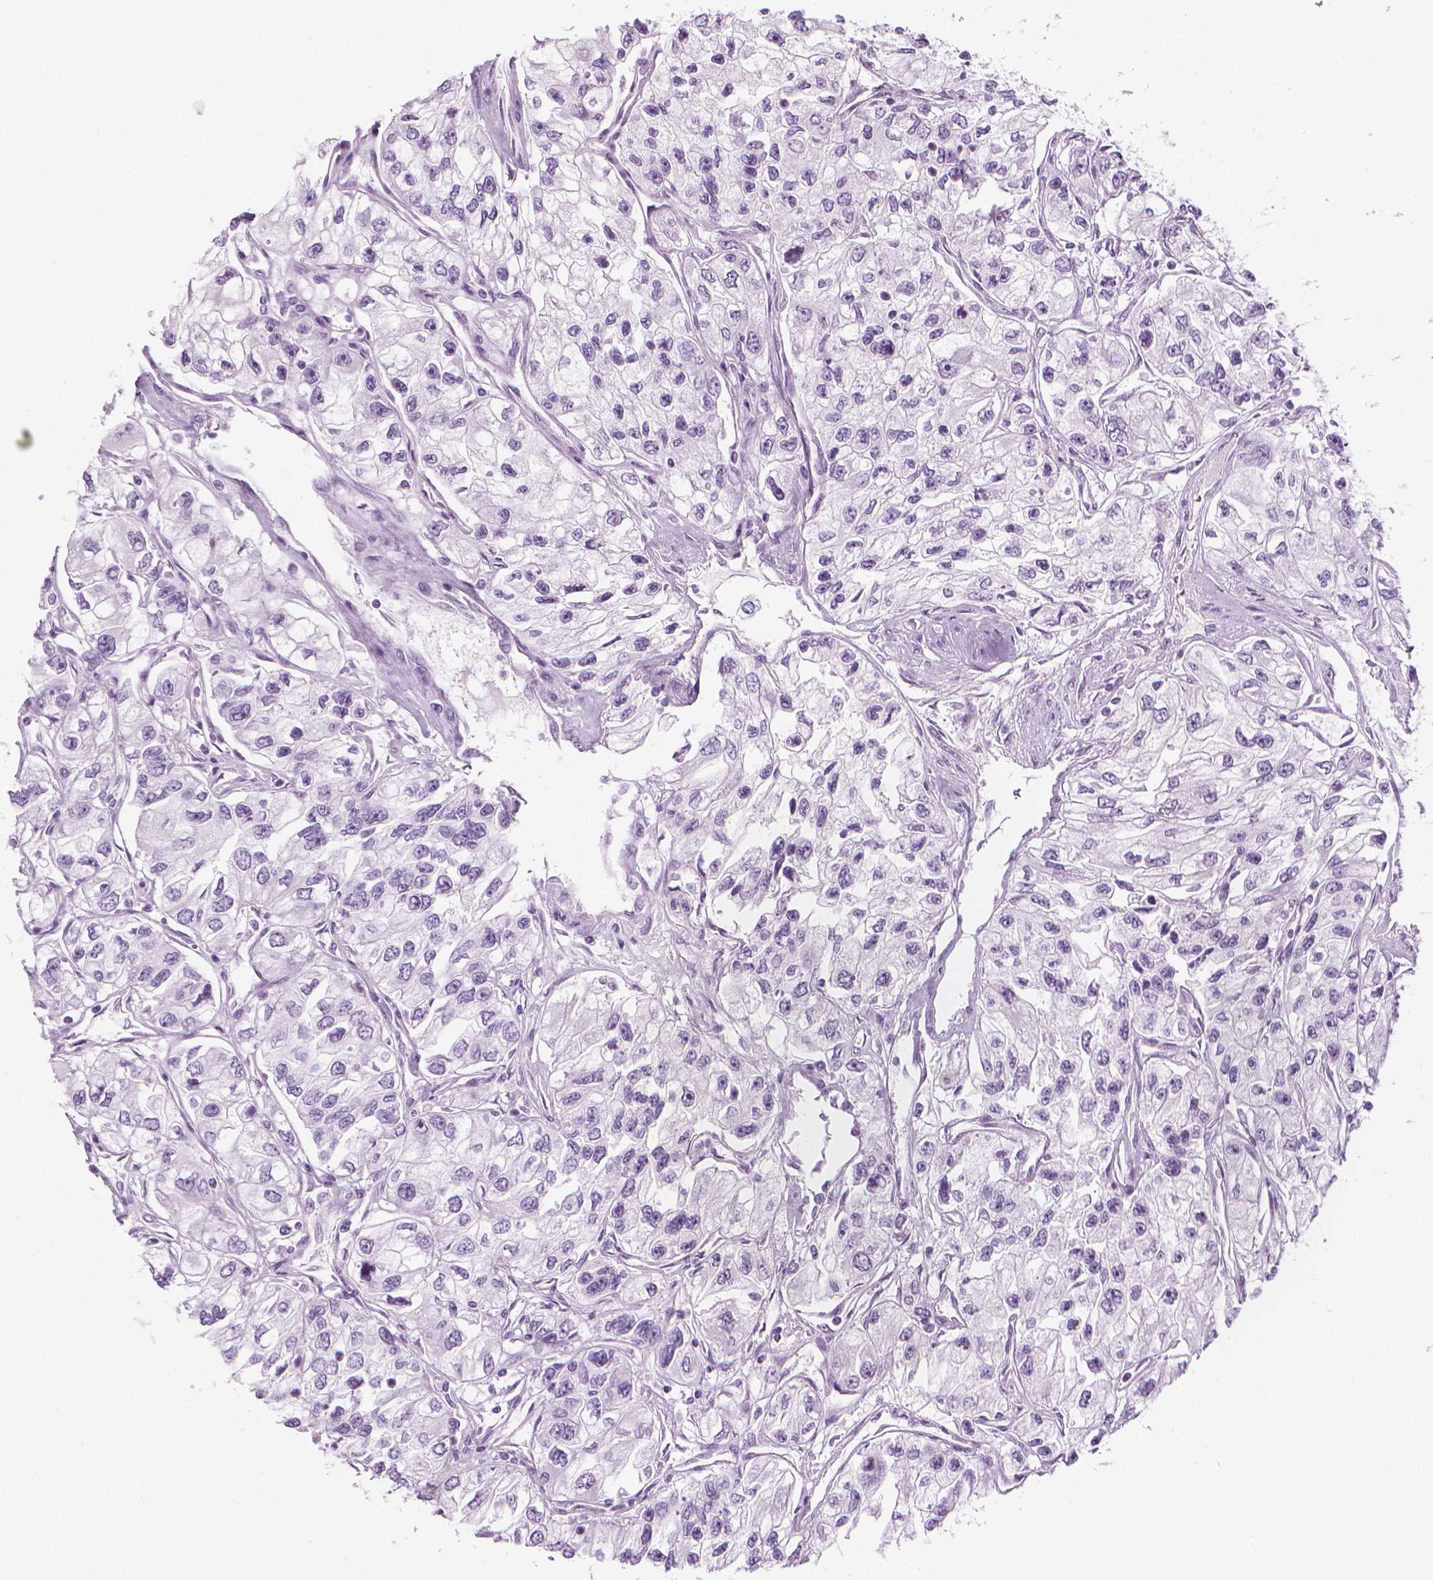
{"staining": {"intensity": "negative", "quantity": "none", "location": "none"}, "tissue": "renal cancer", "cell_type": "Tumor cells", "image_type": "cancer", "snomed": [{"axis": "morphology", "description": "Adenocarcinoma, NOS"}, {"axis": "topography", "description": "Kidney"}], "caption": "Tumor cells show no significant protein staining in renal cancer (adenocarcinoma).", "gene": "SCG3", "patient": {"sex": "female", "age": 59}}